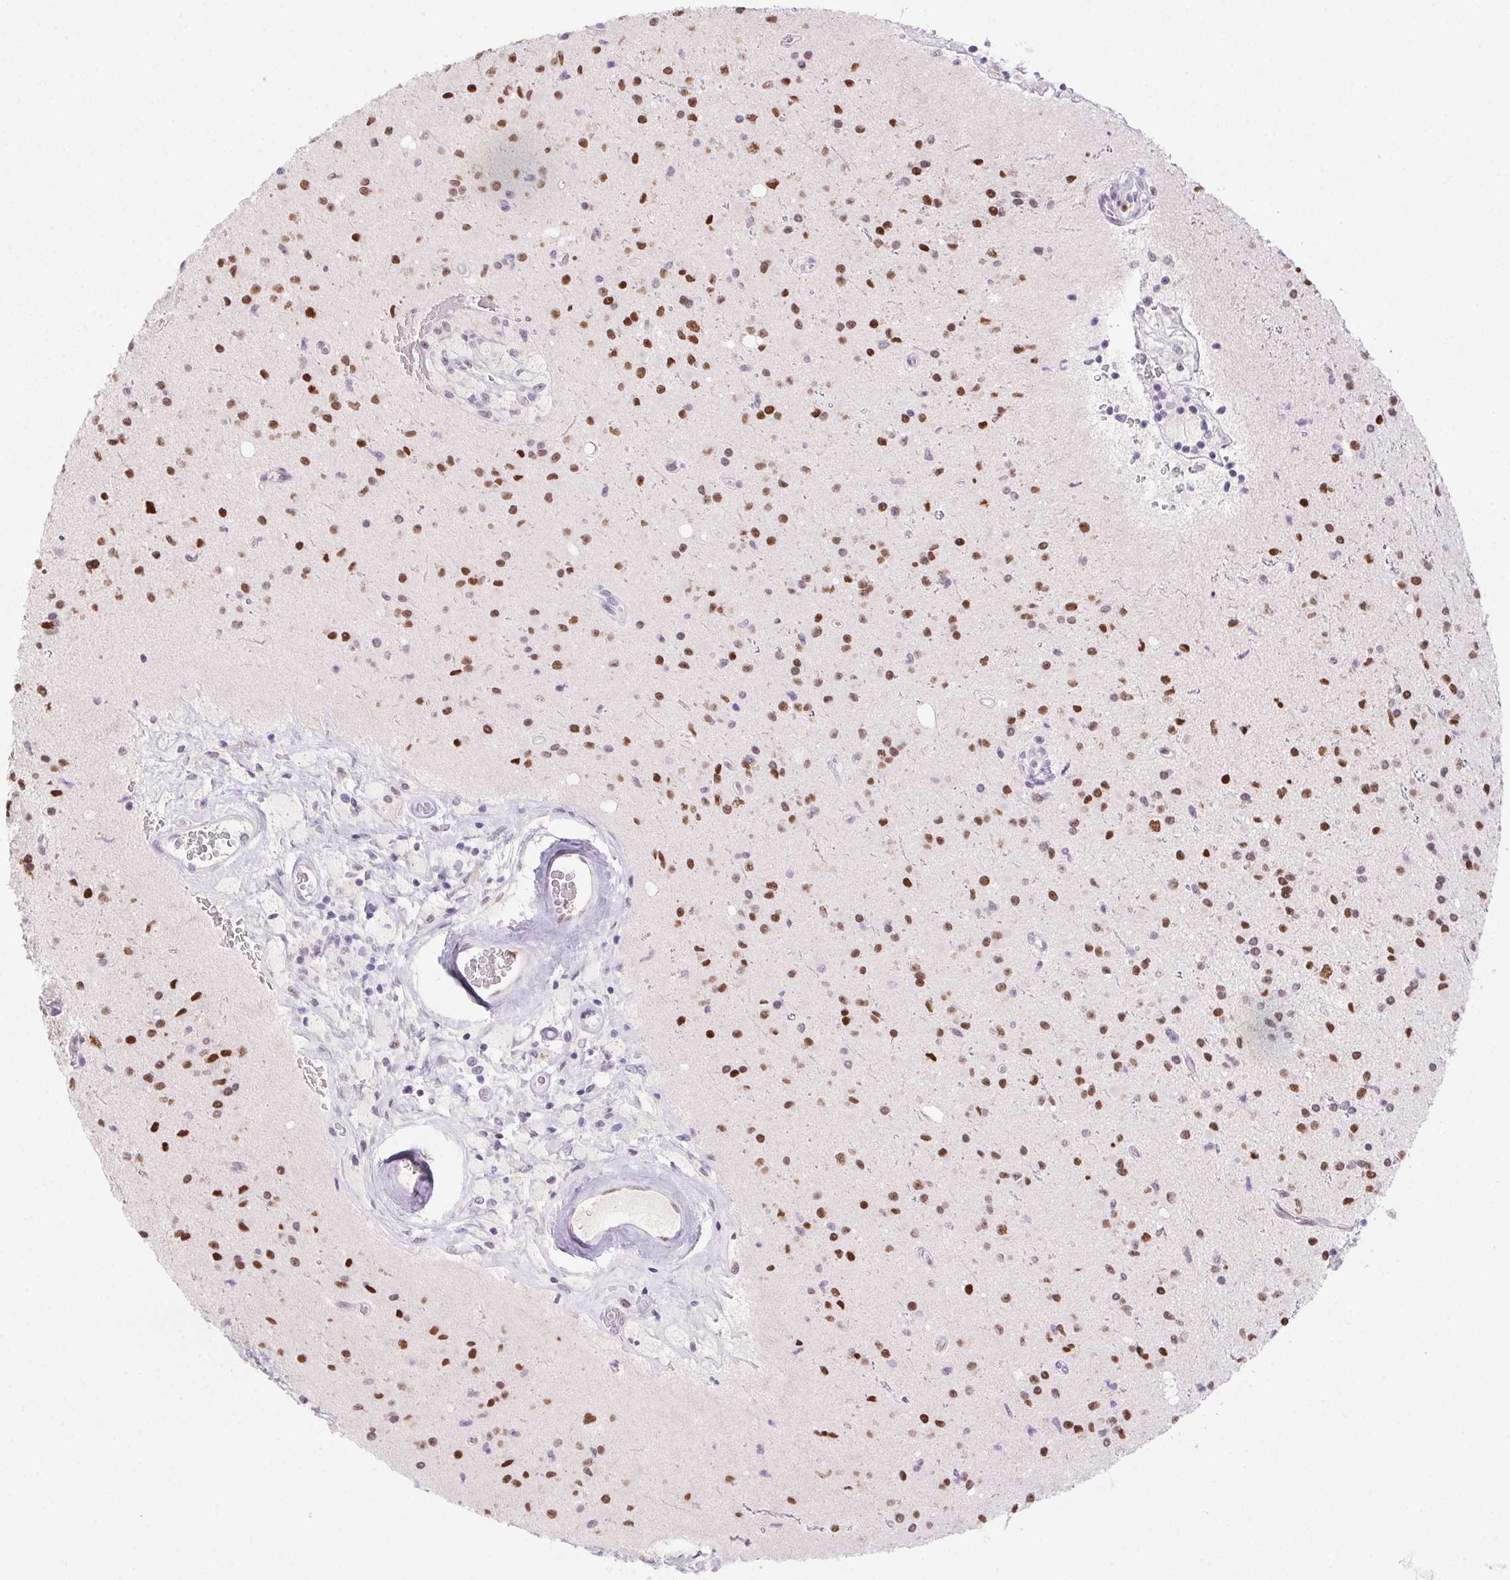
{"staining": {"intensity": "moderate", "quantity": ">75%", "location": "nuclear"}, "tissue": "glioma", "cell_type": "Tumor cells", "image_type": "cancer", "snomed": [{"axis": "morphology", "description": "Glioma, malignant, High grade"}, {"axis": "topography", "description": "Brain"}], "caption": "High-magnification brightfield microscopy of glioma stained with DAB (3,3'-diaminobenzidine) (brown) and counterstained with hematoxylin (blue). tumor cells exhibit moderate nuclear positivity is appreciated in about>75% of cells. (IHC, brightfield microscopy, high magnification).", "gene": "SP9", "patient": {"sex": "male", "age": 36}}